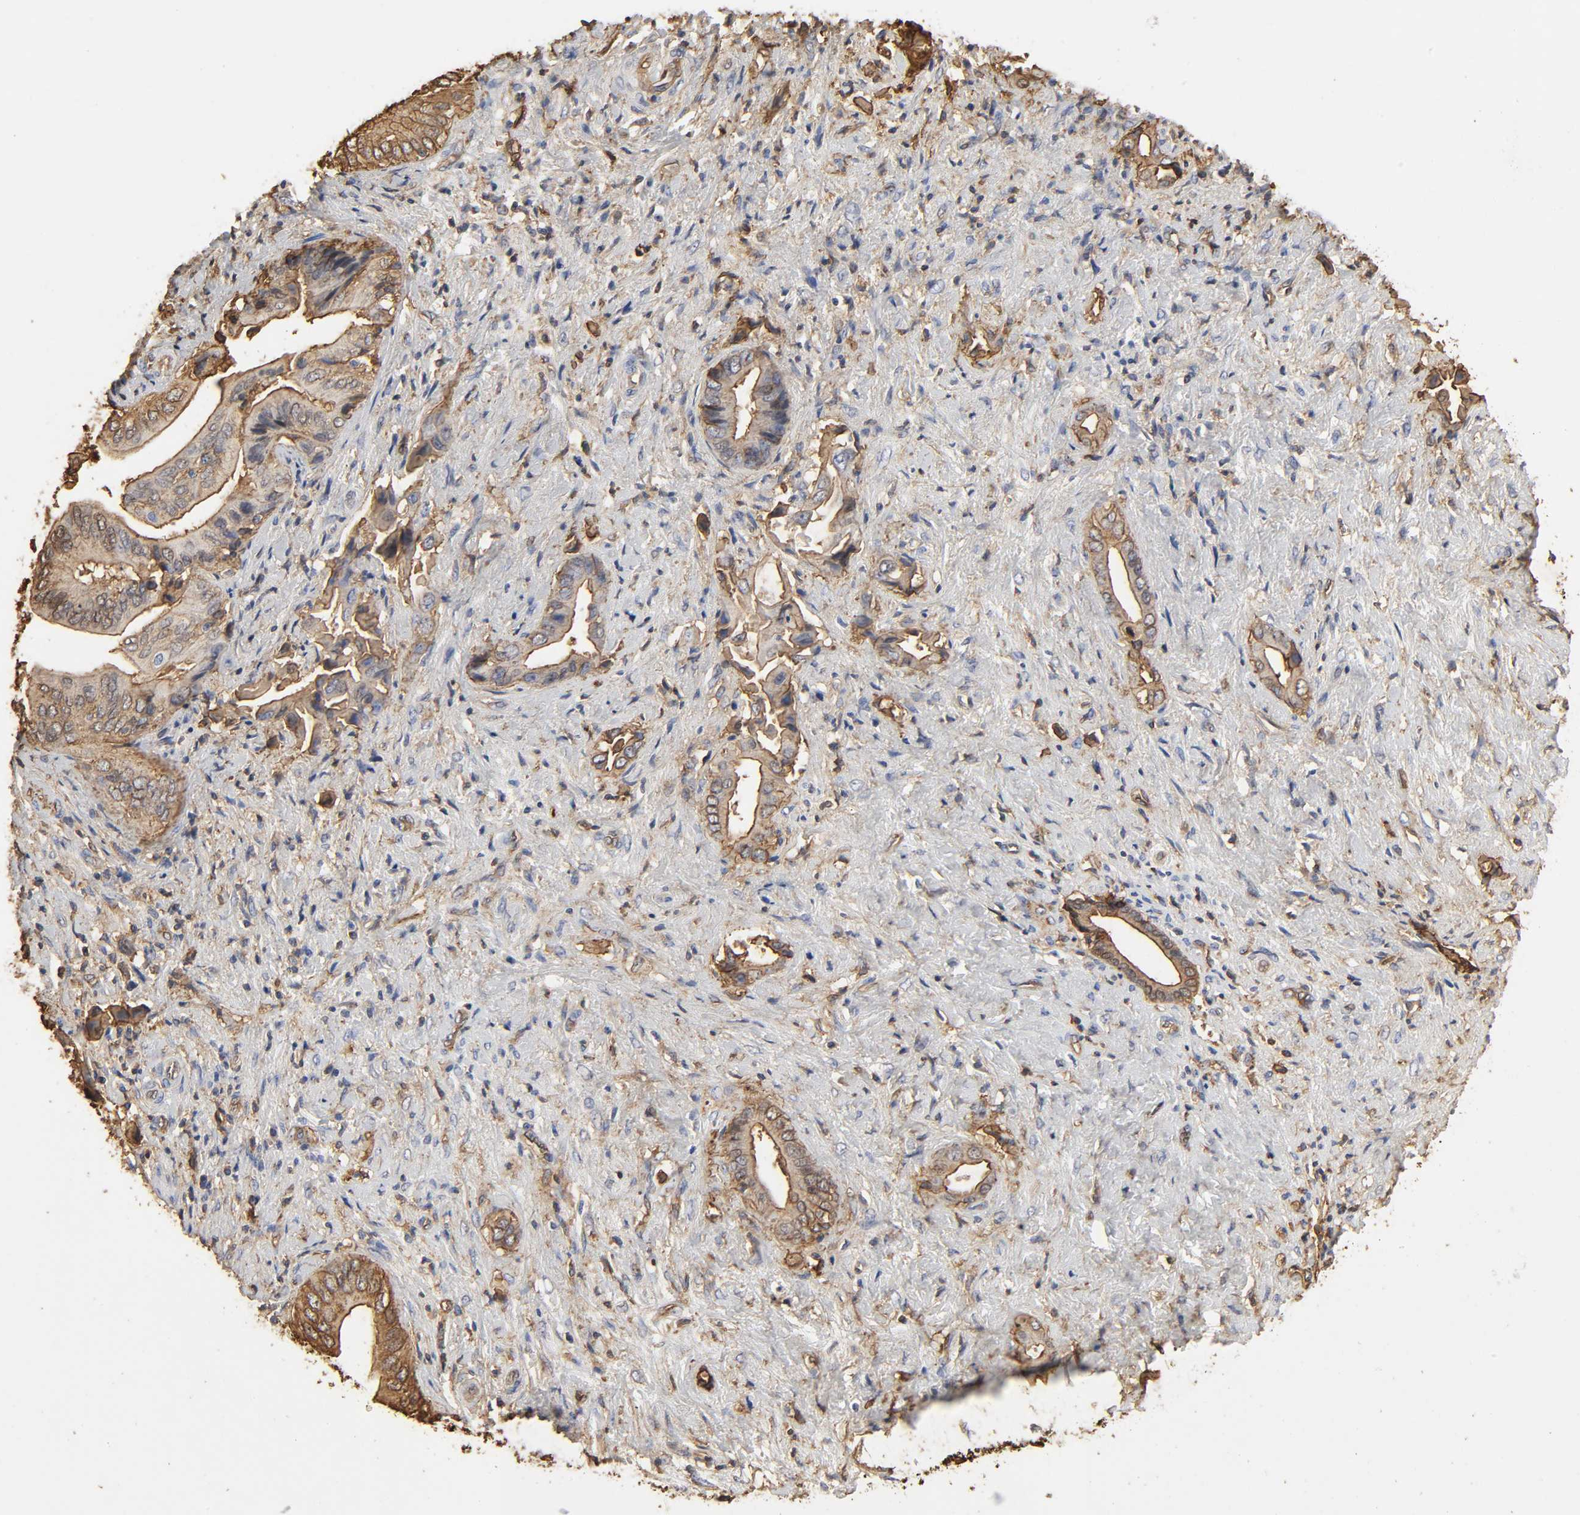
{"staining": {"intensity": "moderate", "quantity": ">75%", "location": "cytoplasmic/membranous"}, "tissue": "liver cancer", "cell_type": "Tumor cells", "image_type": "cancer", "snomed": [{"axis": "morphology", "description": "Cholangiocarcinoma"}, {"axis": "topography", "description": "Liver"}], "caption": "Human liver cancer (cholangiocarcinoma) stained with a brown dye demonstrates moderate cytoplasmic/membranous positive positivity in about >75% of tumor cells.", "gene": "ANXA2", "patient": {"sex": "male", "age": 58}}